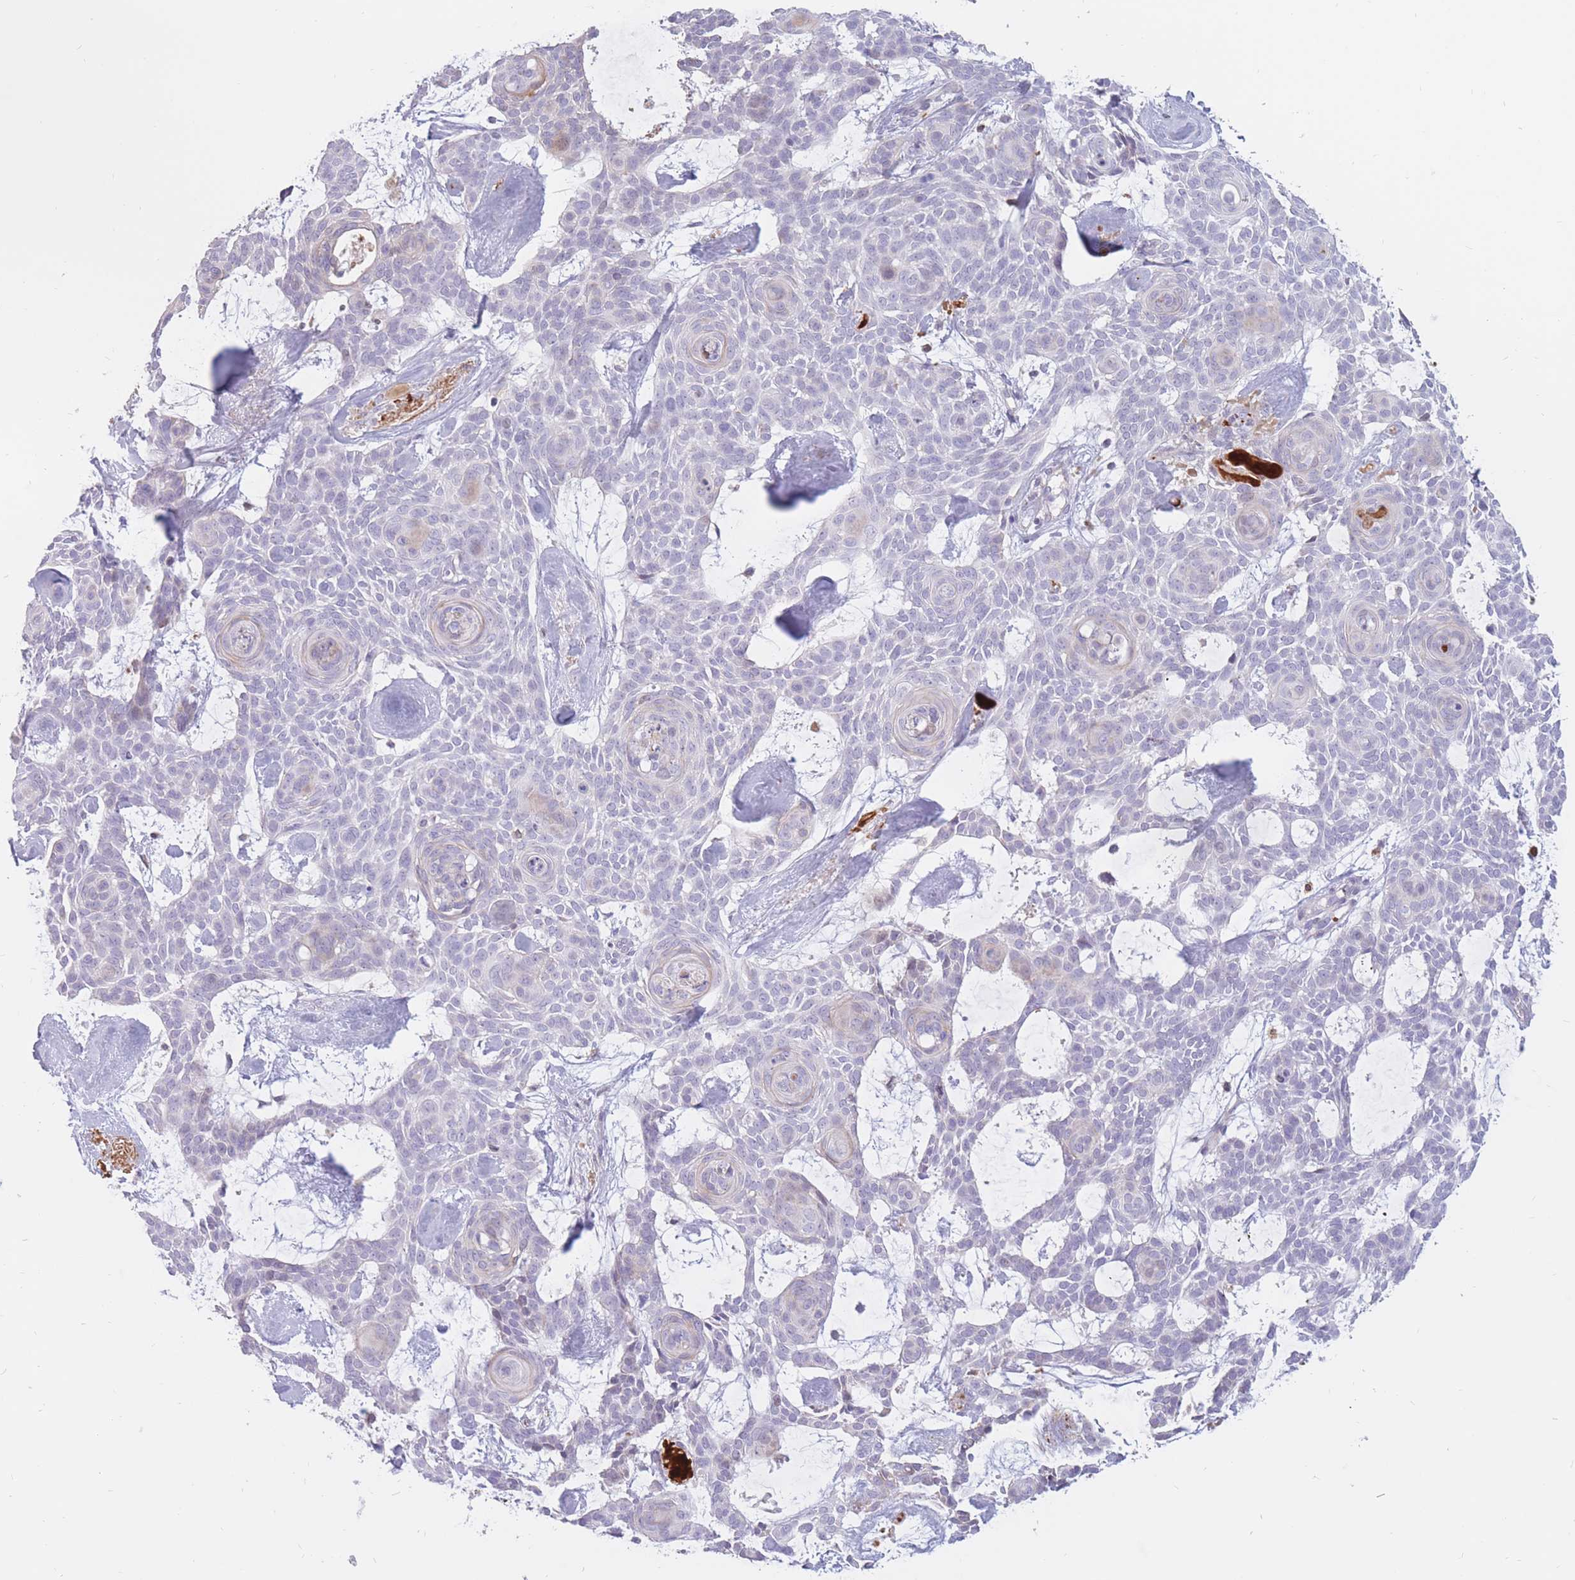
{"staining": {"intensity": "negative", "quantity": "none", "location": "none"}, "tissue": "skin cancer", "cell_type": "Tumor cells", "image_type": "cancer", "snomed": [{"axis": "morphology", "description": "Basal cell carcinoma"}, {"axis": "topography", "description": "Skin"}], "caption": "Histopathology image shows no protein staining in tumor cells of skin basal cell carcinoma tissue. (DAB (3,3'-diaminobenzidine) immunohistochemistry, high magnification).", "gene": "PTGDR", "patient": {"sex": "male", "age": 61}}